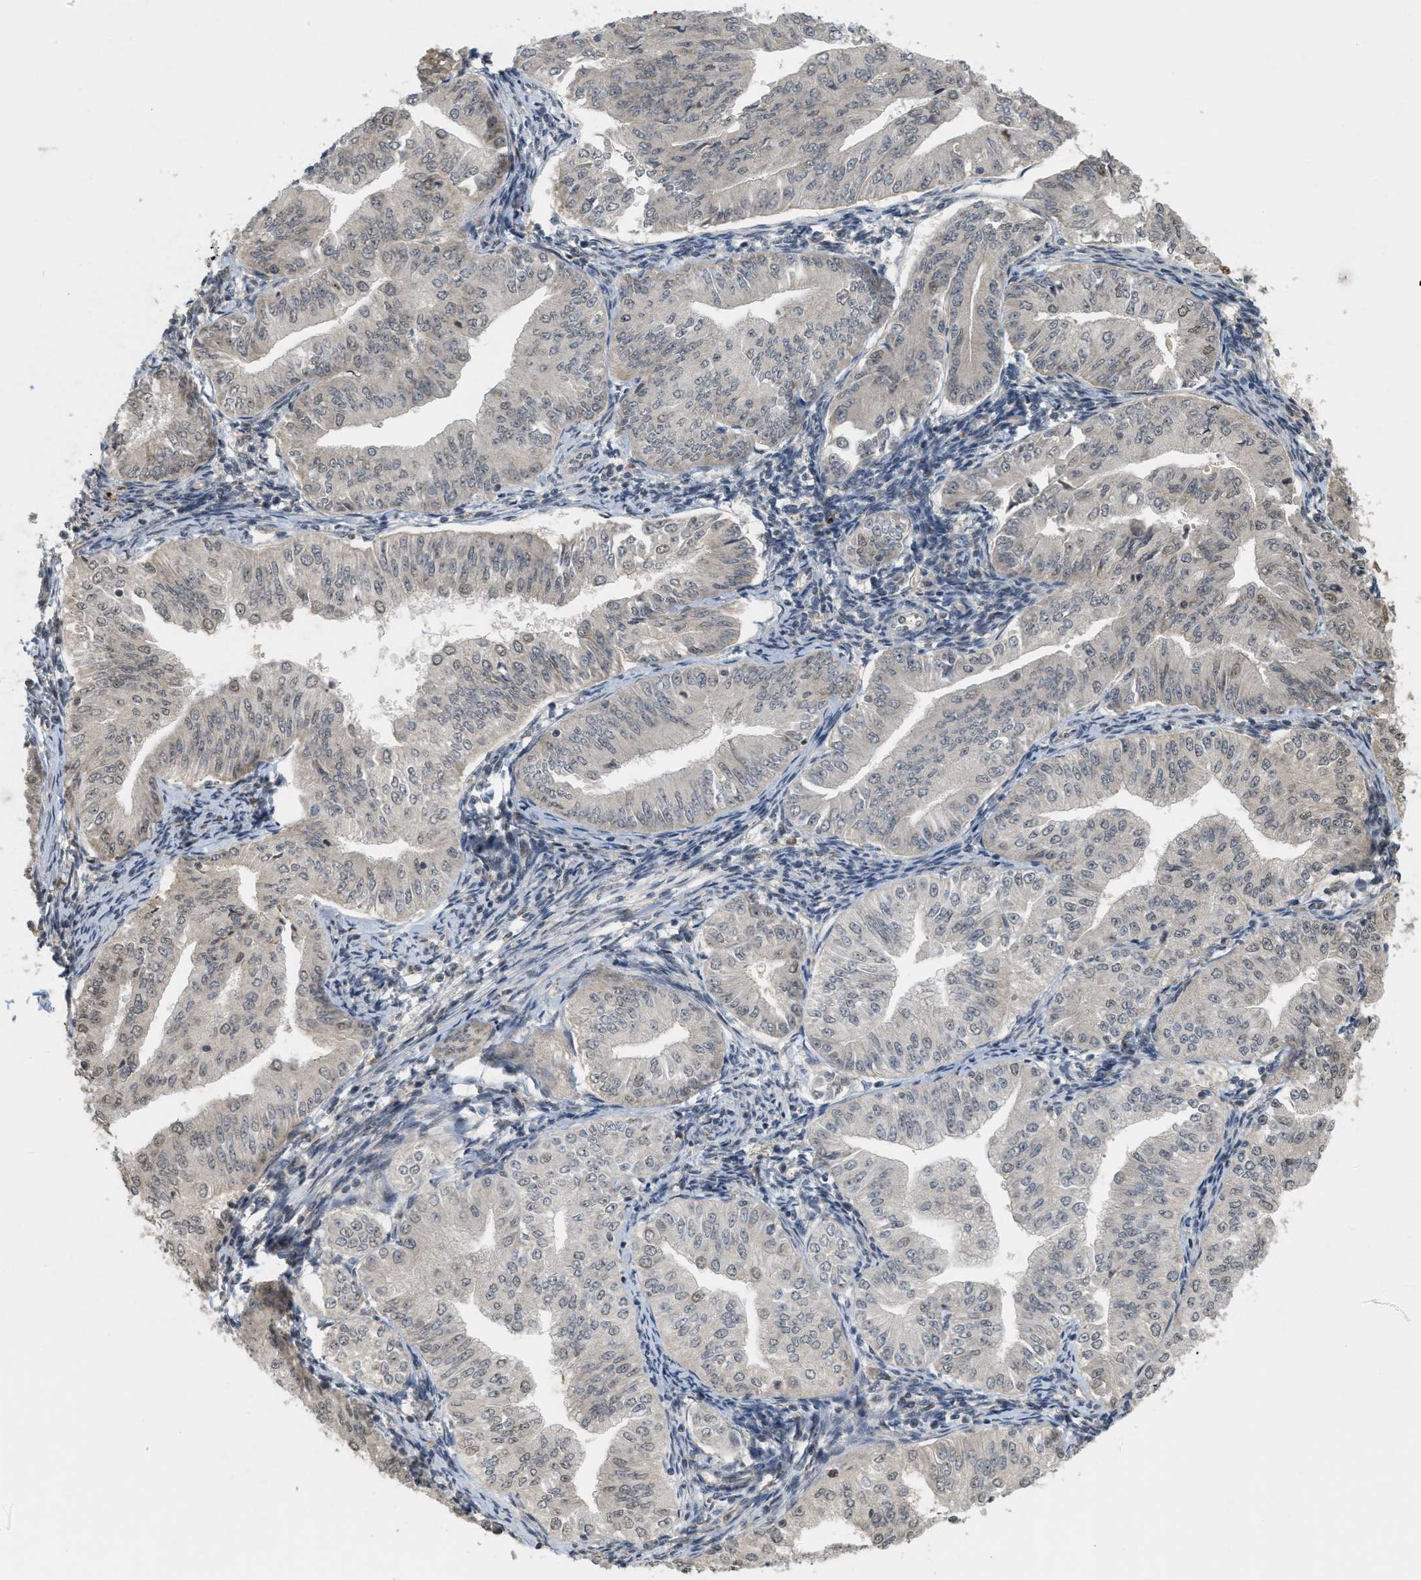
{"staining": {"intensity": "weak", "quantity": ">75%", "location": "cytoplasmic/membranous,nuclear"}, "tissue": "endometrial cancer", "cell_type": "Tumor cells", "image_type": "cancer", "snomed": [{"axis": "morphology", "description": "Normal tissue, NOS"}, {"axis": "morphology", "description": "Adenocarcinoma, NOS"}, {"axis": "topography", "description": "Endometrium"}], "caption": "Endometrial adenocarcinoma stained with DAB IHC reveals low levels of weak cytoplasmic/membranous and nuclear positivity in about >75% of tumor cells. (brown staining indicates protein expression, while blue staining denotes nuclei).", "gene": "PRKD1", "patient": {"sex": "female", "age": 53}}